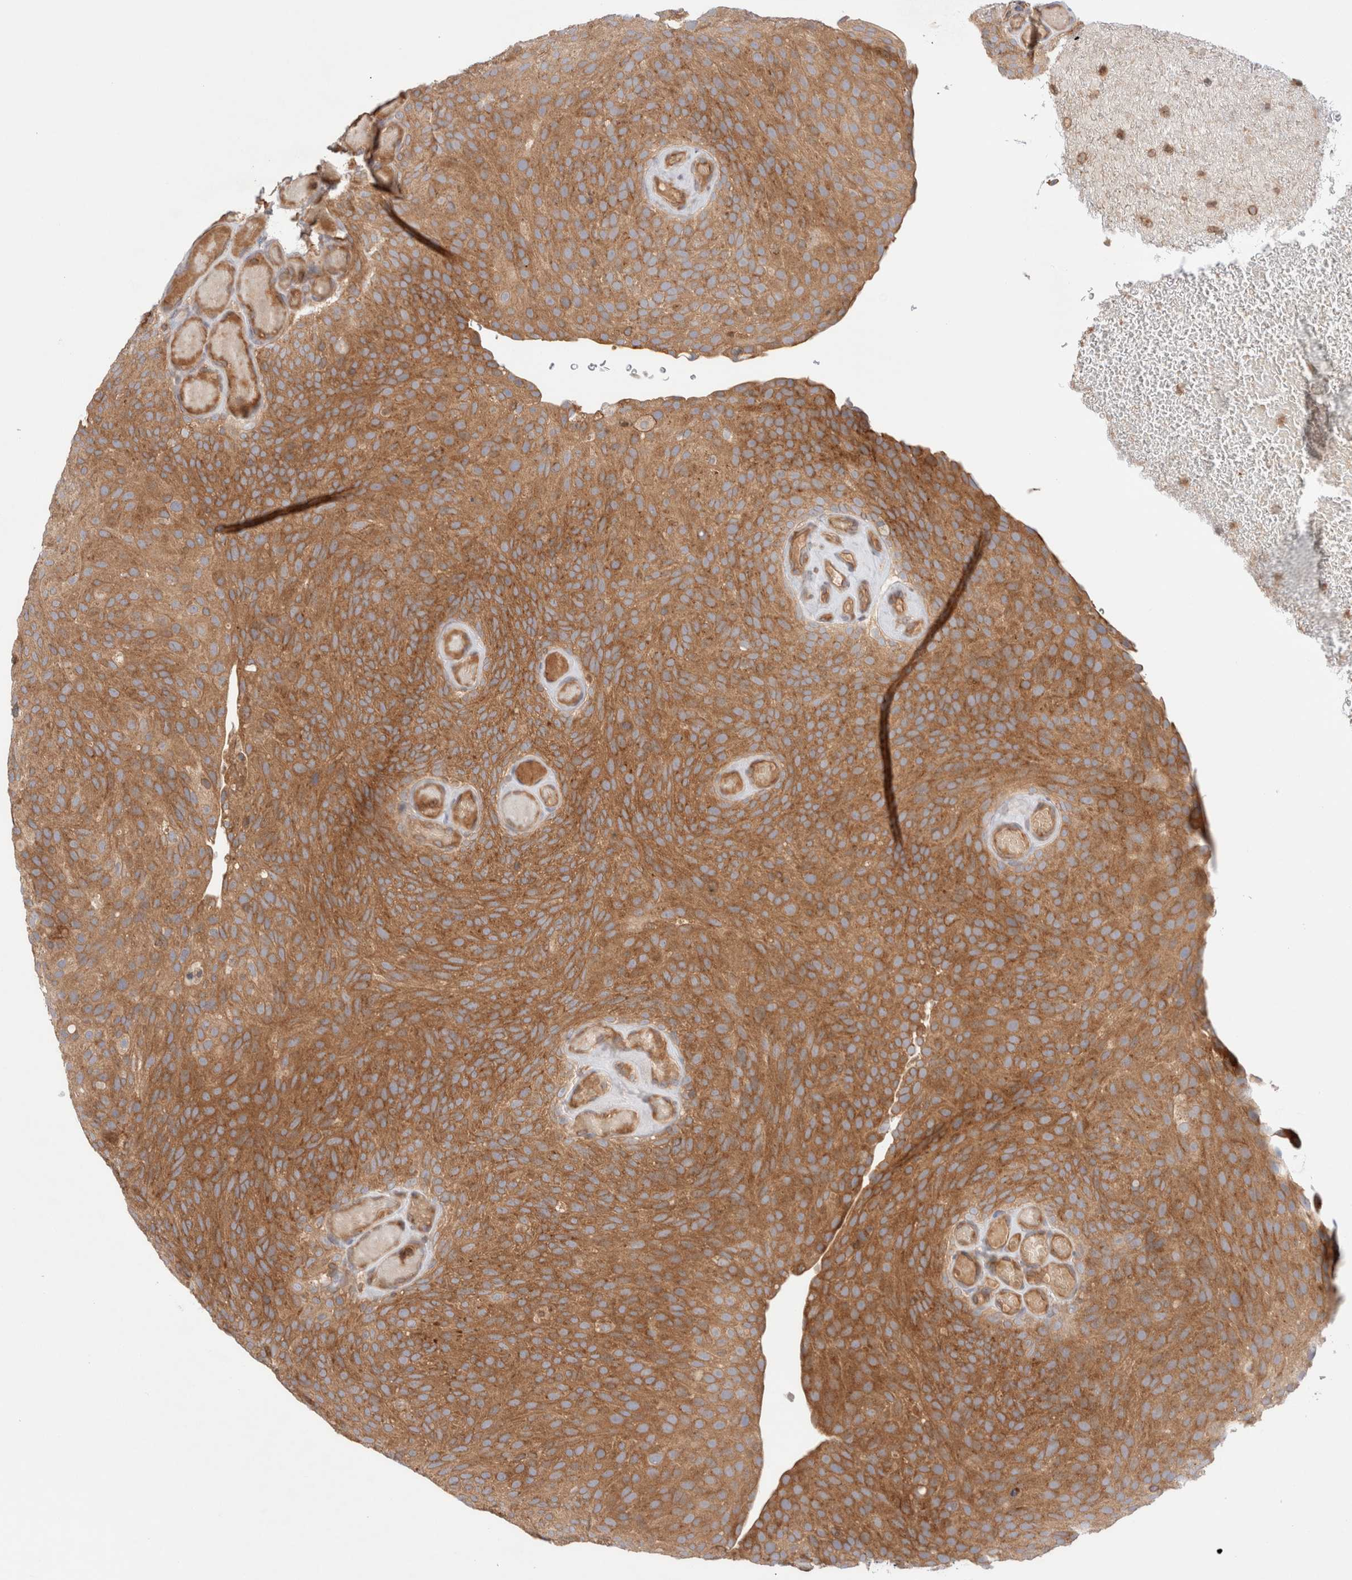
{"staining": {"intensity": "moderate", "quantity": ">75%", "location": "cytoplasmic/membranous"}, "tissue": "urothelial cancer", "cell_type": "Tumor cells", "image_type": "cancer", "snomed": [{"axis": "morphology", "description": "Urothelial carcinoma, Low grade"}, {"axis": "topography", "description": "Urinary bladder"}], "caption": "Immunohistochemical staining of urothelial cancer shows medium levels of moderate cytoplasmic/membranous protein expression in about >75% of tumor cells. The staining was performed using DAB (3,3'-diaminobenzidine) to visualize the protein expression in brown, while the nuclei were stained in blue with hematoxylin (Magnification: 20x).", "gene": "SIKE1", "patient": {"sex": "male", "age": 78}}